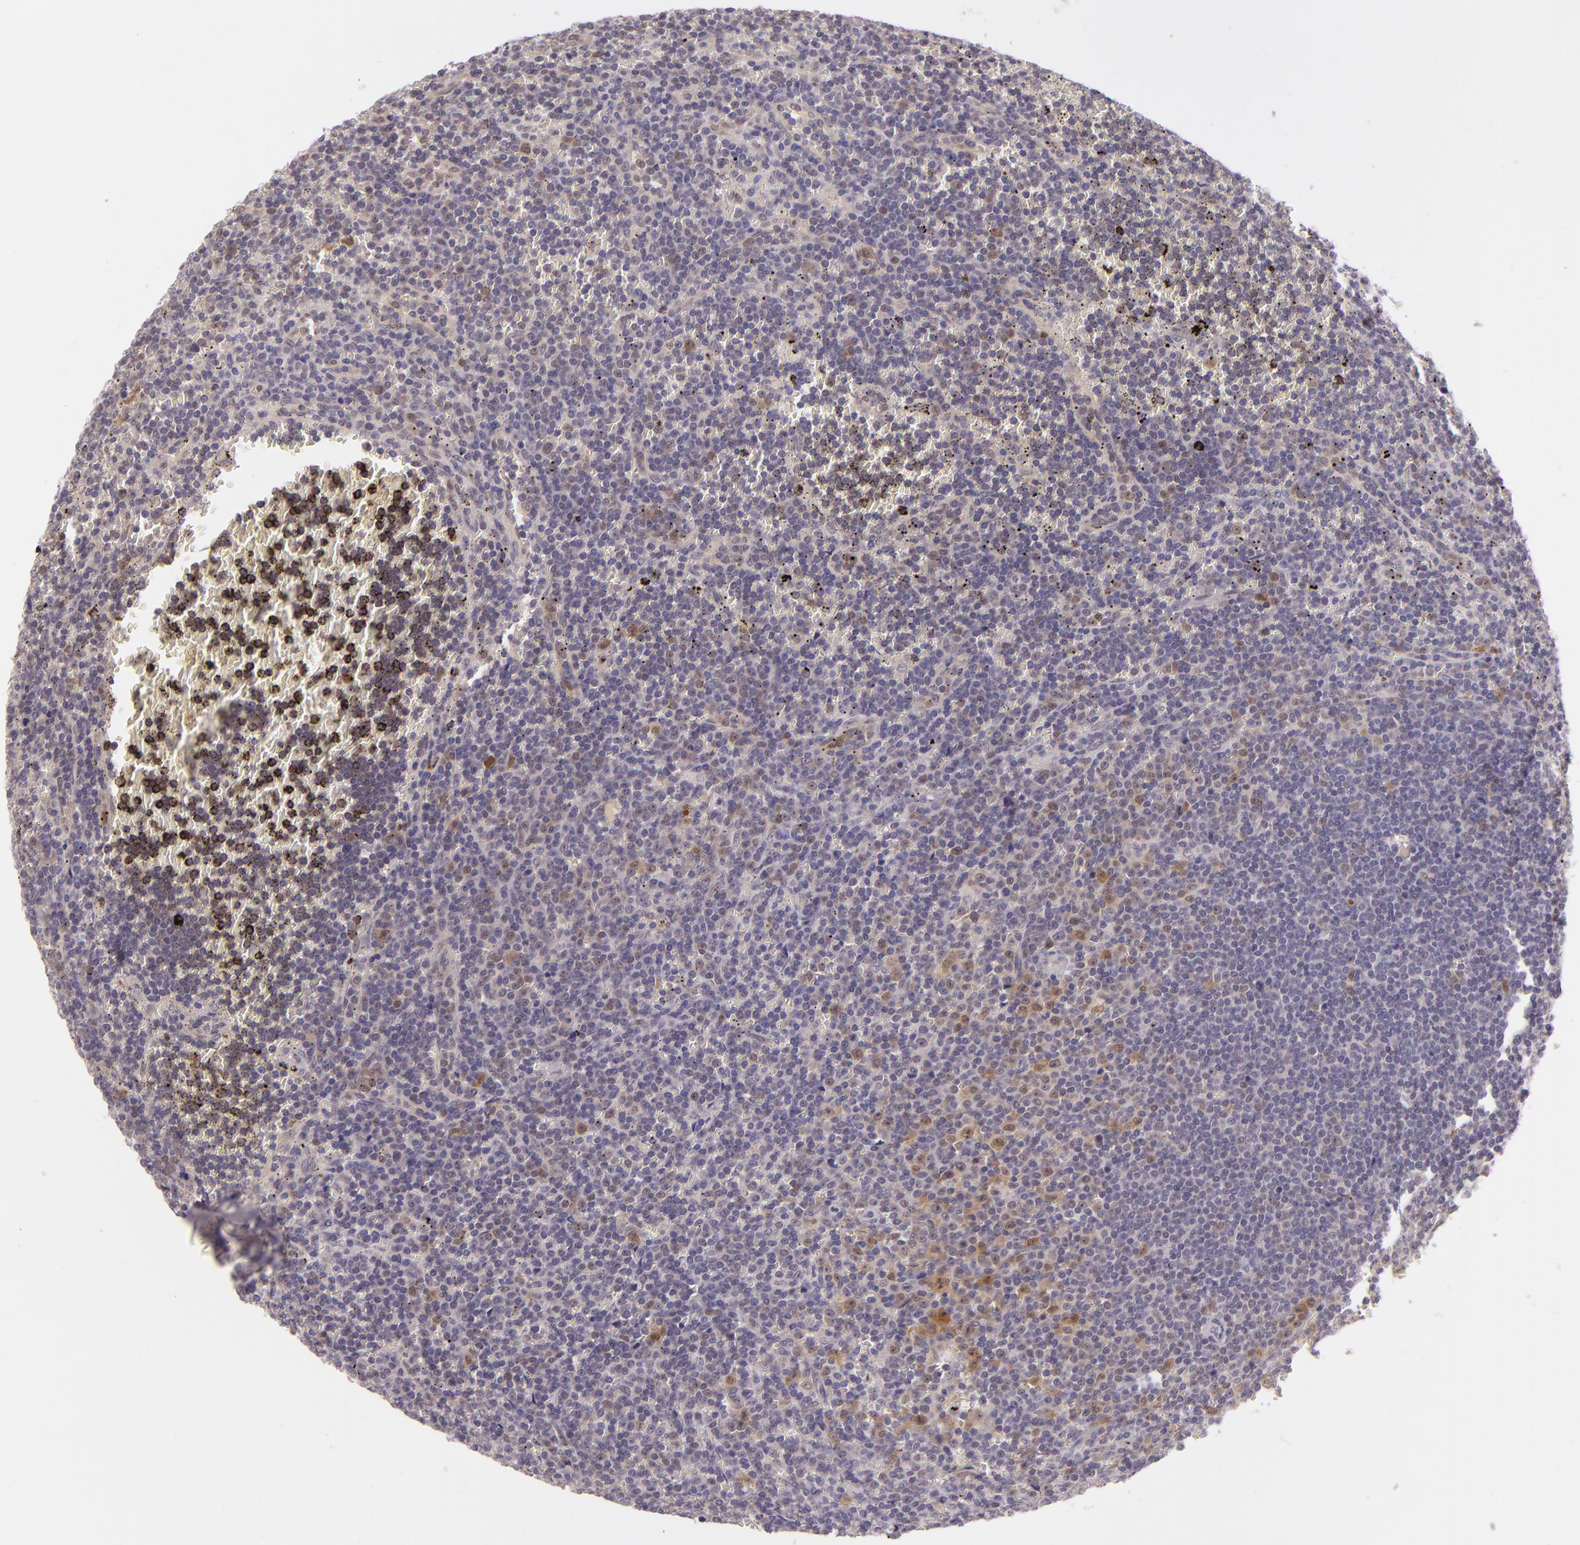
{"staining": {"intensity": "weak", "quantity": "25%-75%", "location": "nuclear"}, "tissue": "lymphoma", "cell_type": "Tumor cells", "image_type": "cancer", "snomed": [{"axis": "morphology", "description": "Malignant lymphoma, non-Hodgkin's type, Low grade"}, {"axis": "topography", "description": "Spleen"}], "caption": "DAB (3,3'-diaminobenzidine) immunohistochemical staining of lymphoma reveals weak nuclear protein staining in about 25%-75% of tumor cells. The protein of interest is shown in brown color, while the nuclei are stained blue.", "gene": "CSE1L", "patient": {"sex": "male", "age": 80}}